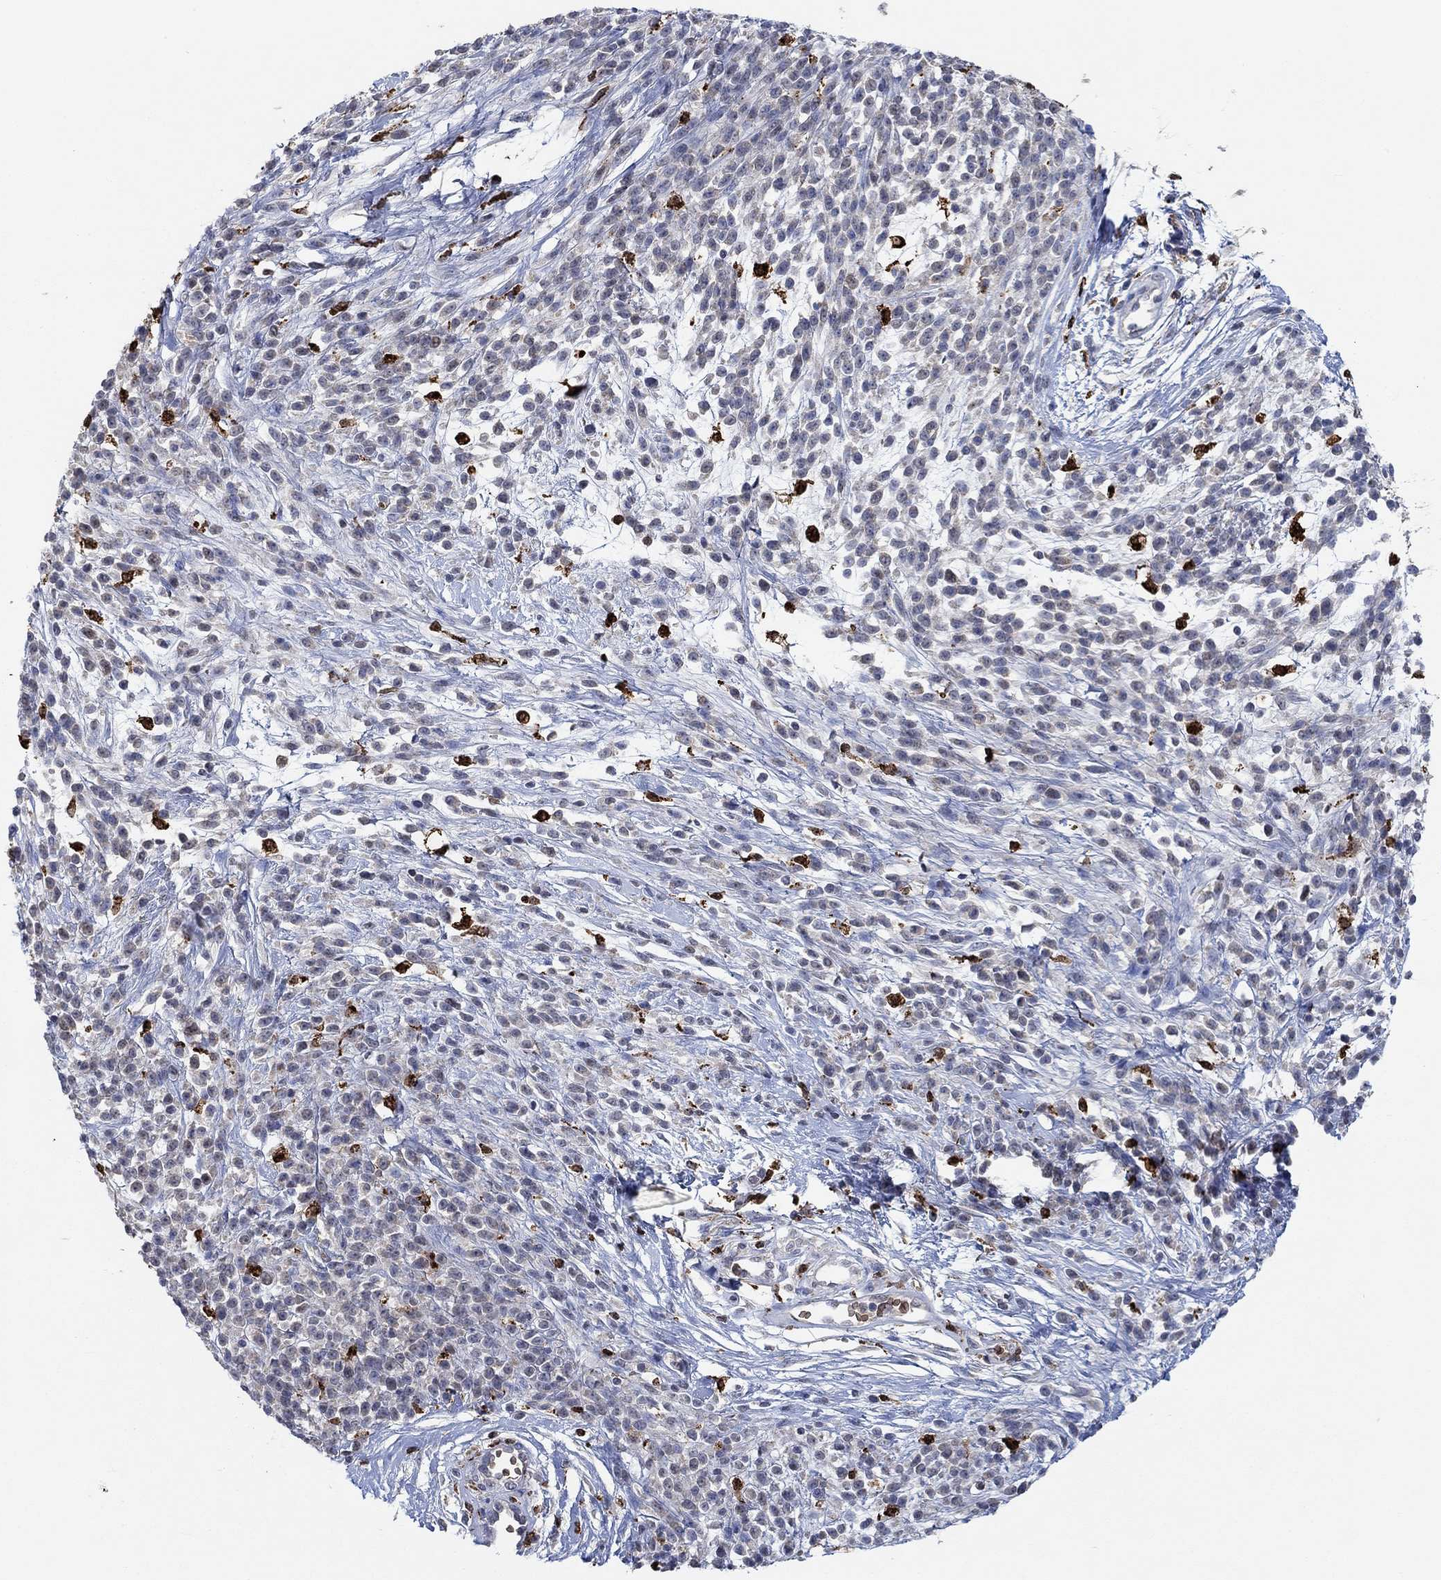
{"staining": {"intensity": "negative", "quantity": "none", "location": "none"}, "tissue": "melanoma", "cell_type": "Tumor cells", "image_type": "cancer", "snomed": [{"axis": "morphology", "description": "Malignant melanoma, NOS"}, {"axis": "topography", "description": "Skin"}, {"axis": "topography", "description": "Skin of trunk"}], "caption": "Melanoma stained for a protein using IHC demonstrates no positivity tumor cells.", "gene": "MPP1", "patient": {"sex": "male", "age": 74}}